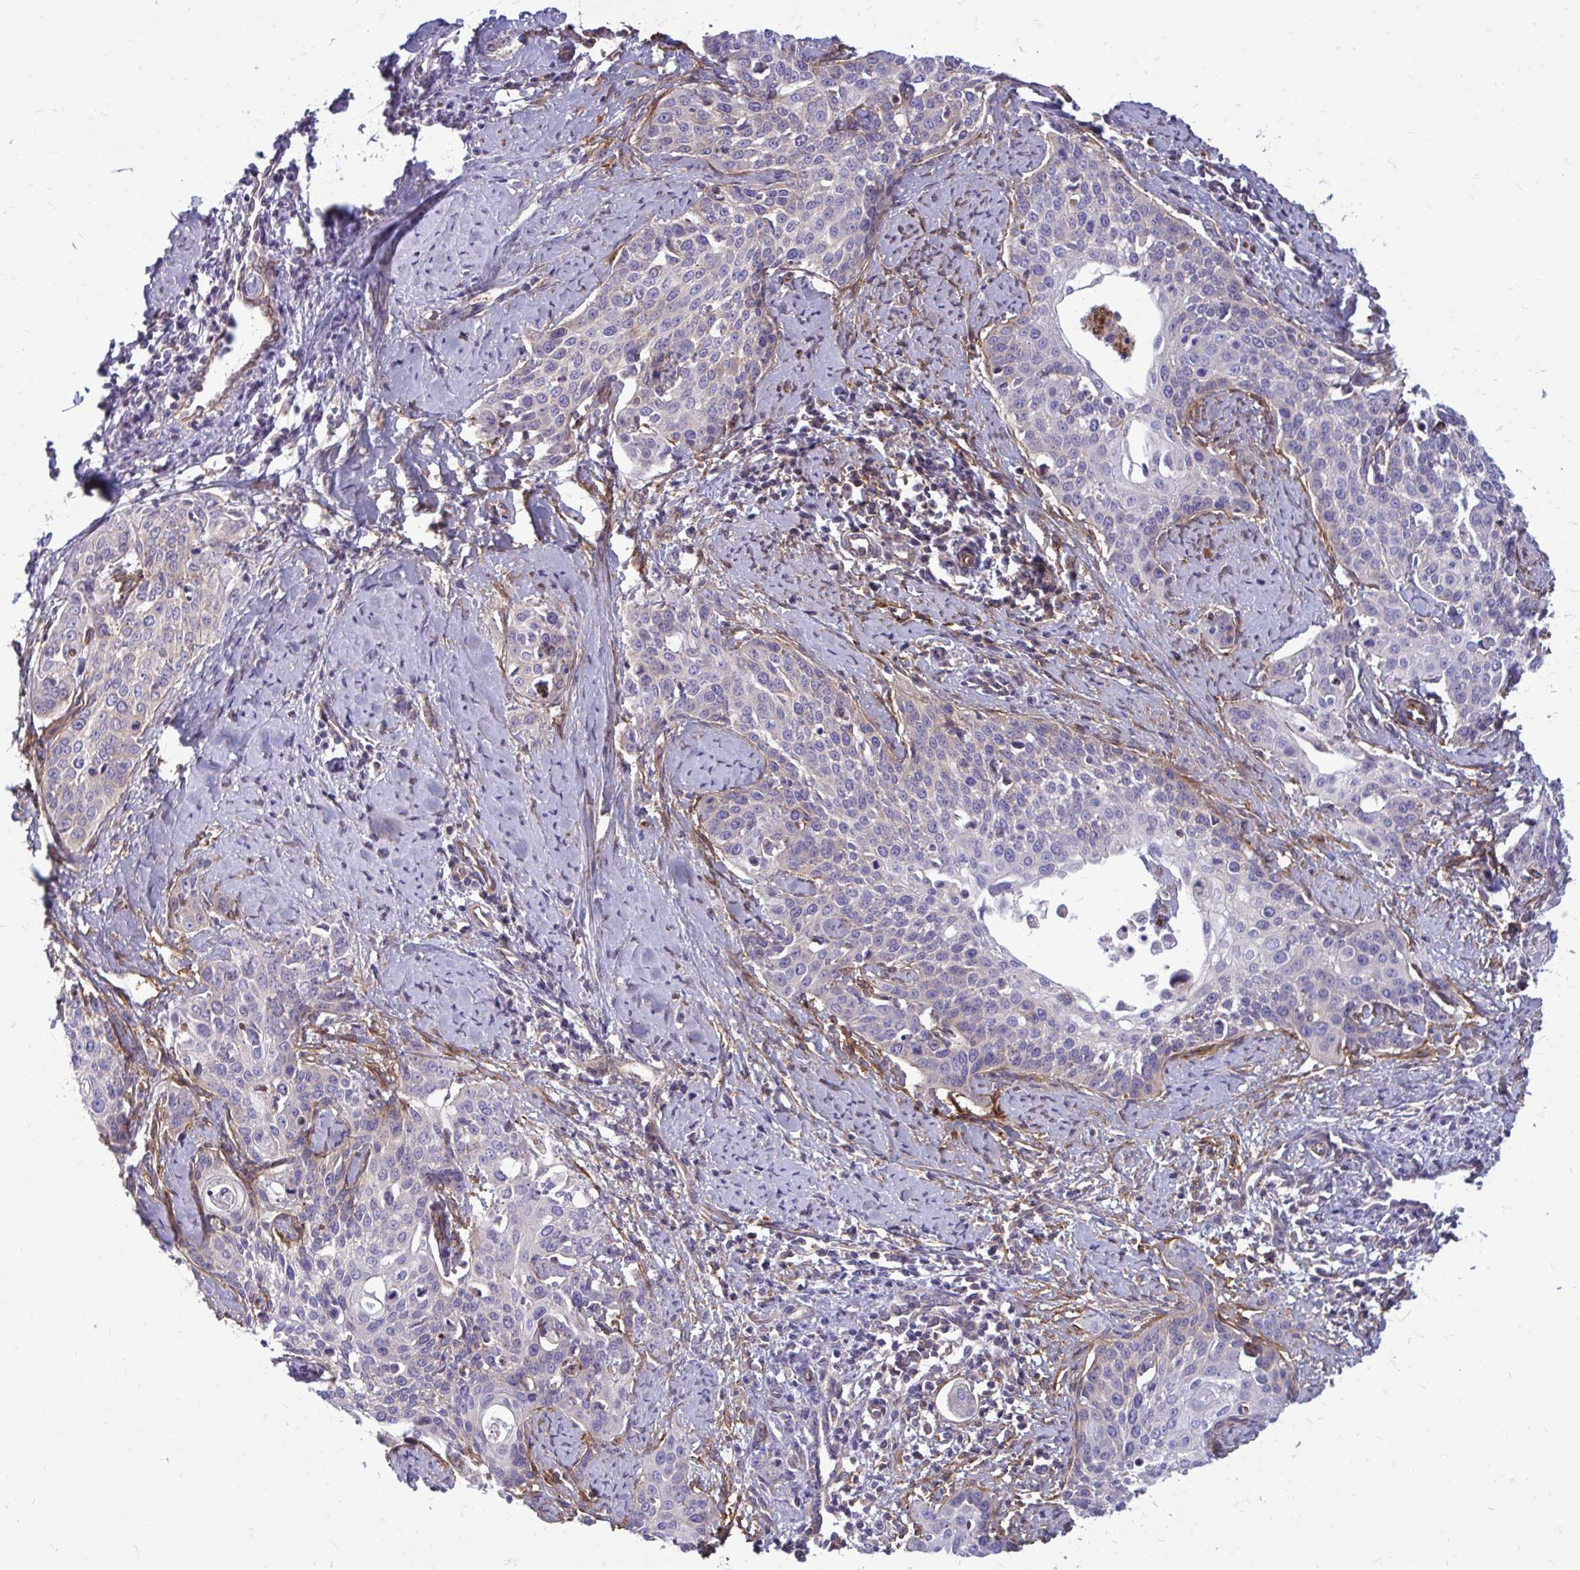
{"staining": {"intensity": "negative", "quantity": "none", "location": "none"}, "tissue": "cervical cancer", "cell_type": "Tumor cells", "image_type": "cancer", "snomed": [{"axis": "morphology", "description": "Squamous cell carcinoma, NOS"}, {"axis": "topography", "description": "Cervix"}], "caption": "Immunohistochemical staining of human cervical cancer exhibits no significant positivity in tumor cells.", "gene": "FAP", "patient": {"sex": "female", "age": 44}}